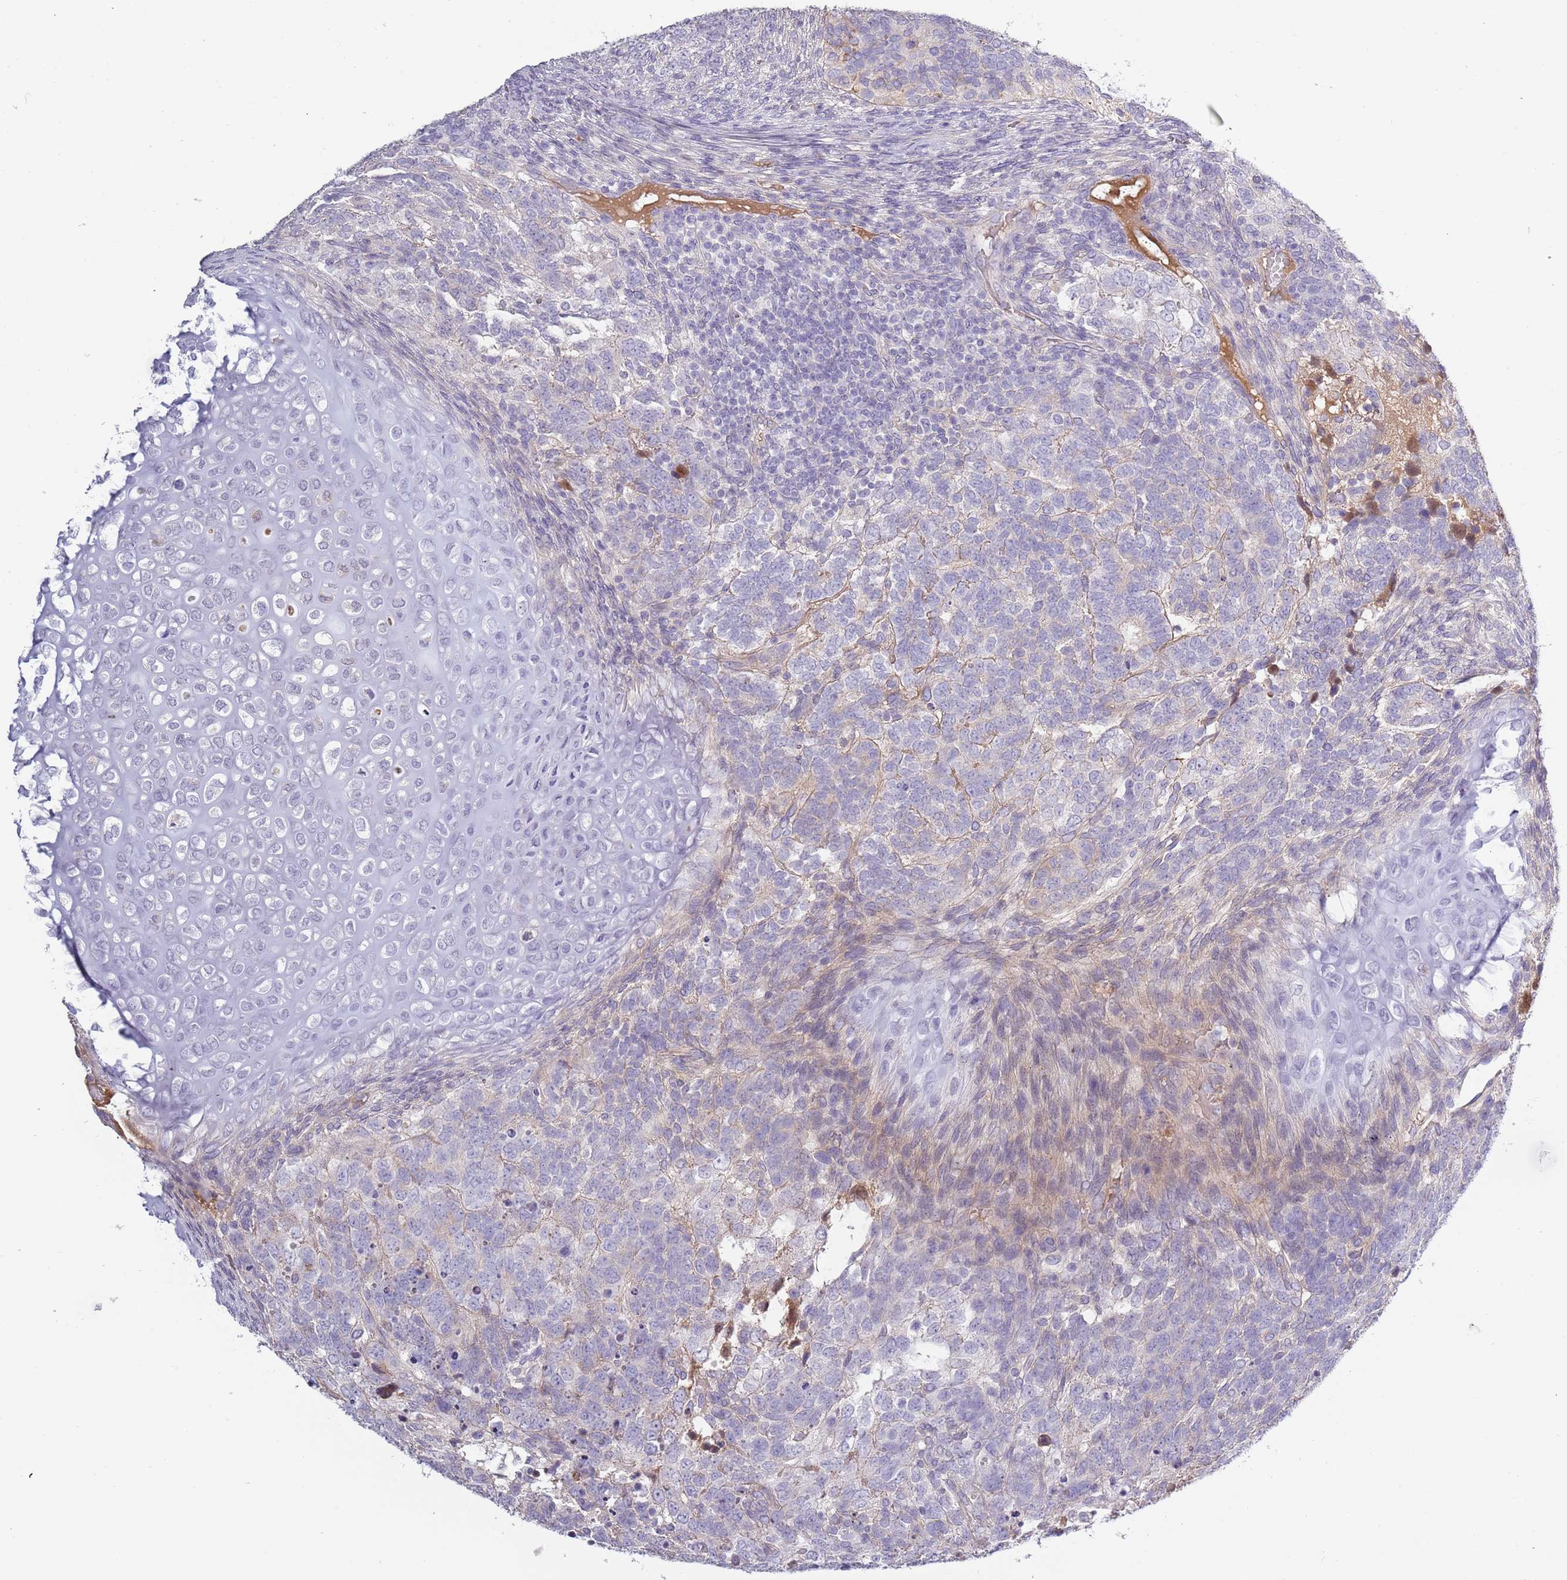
{"staining": {"intensity": "negative", "quantity": "none", "location": "none"}, "tissue": "testis cancer", "cell_type": "Tumor cells", "image_type": "cancer", "snomed": [{"axis": "morphology", "description": "Carcinoma, Embryonal, NOS"}, {"axis": "topography", "description": "Testis"}], "caption": "A histopathology image of human testis cancer is negative for staining in tumor cells.", "gene": "TNFRSF6B", "patient": {"sex": "male", "age": 23}}